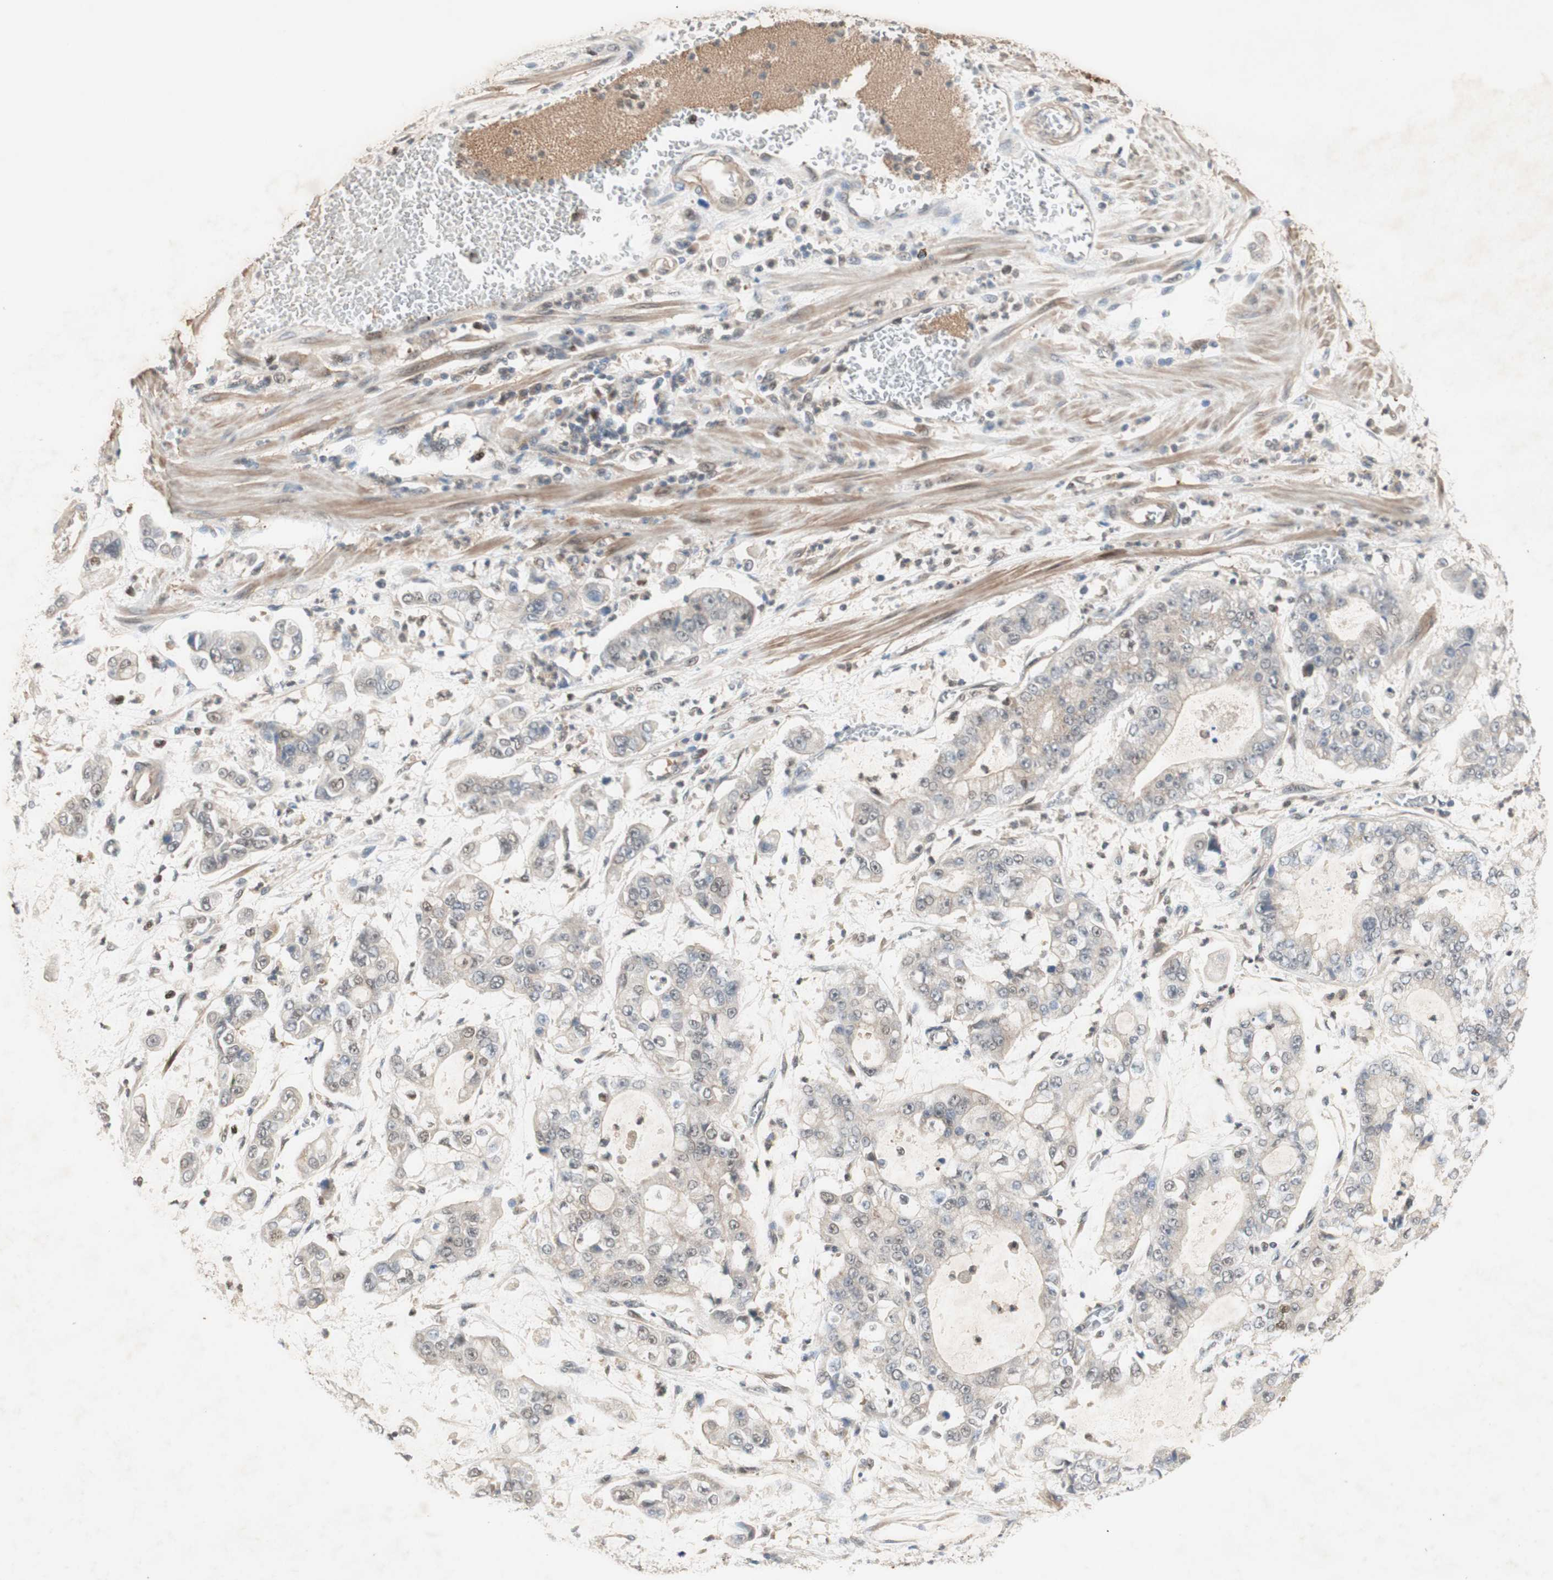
{"staining": {"intensity": "weak", "quantity": "<25%", "location": "nuclear"}, "tissue": "stomach cancer", "cell_type": "Tumor cells", "image_type": "cancer", "snomed": [{"axis": "morphology", "description": "Adenocarcinoma, NOS"}, {"axis": "topography", "description": "Stomach"}], "caption": "DAB immunohistochemical staining of human stomach cancer (adenocarcinoma) shows no significant expression in tumor cells.", "gene": "RFNG", "patient": {"sex": "male", "age": 76}}